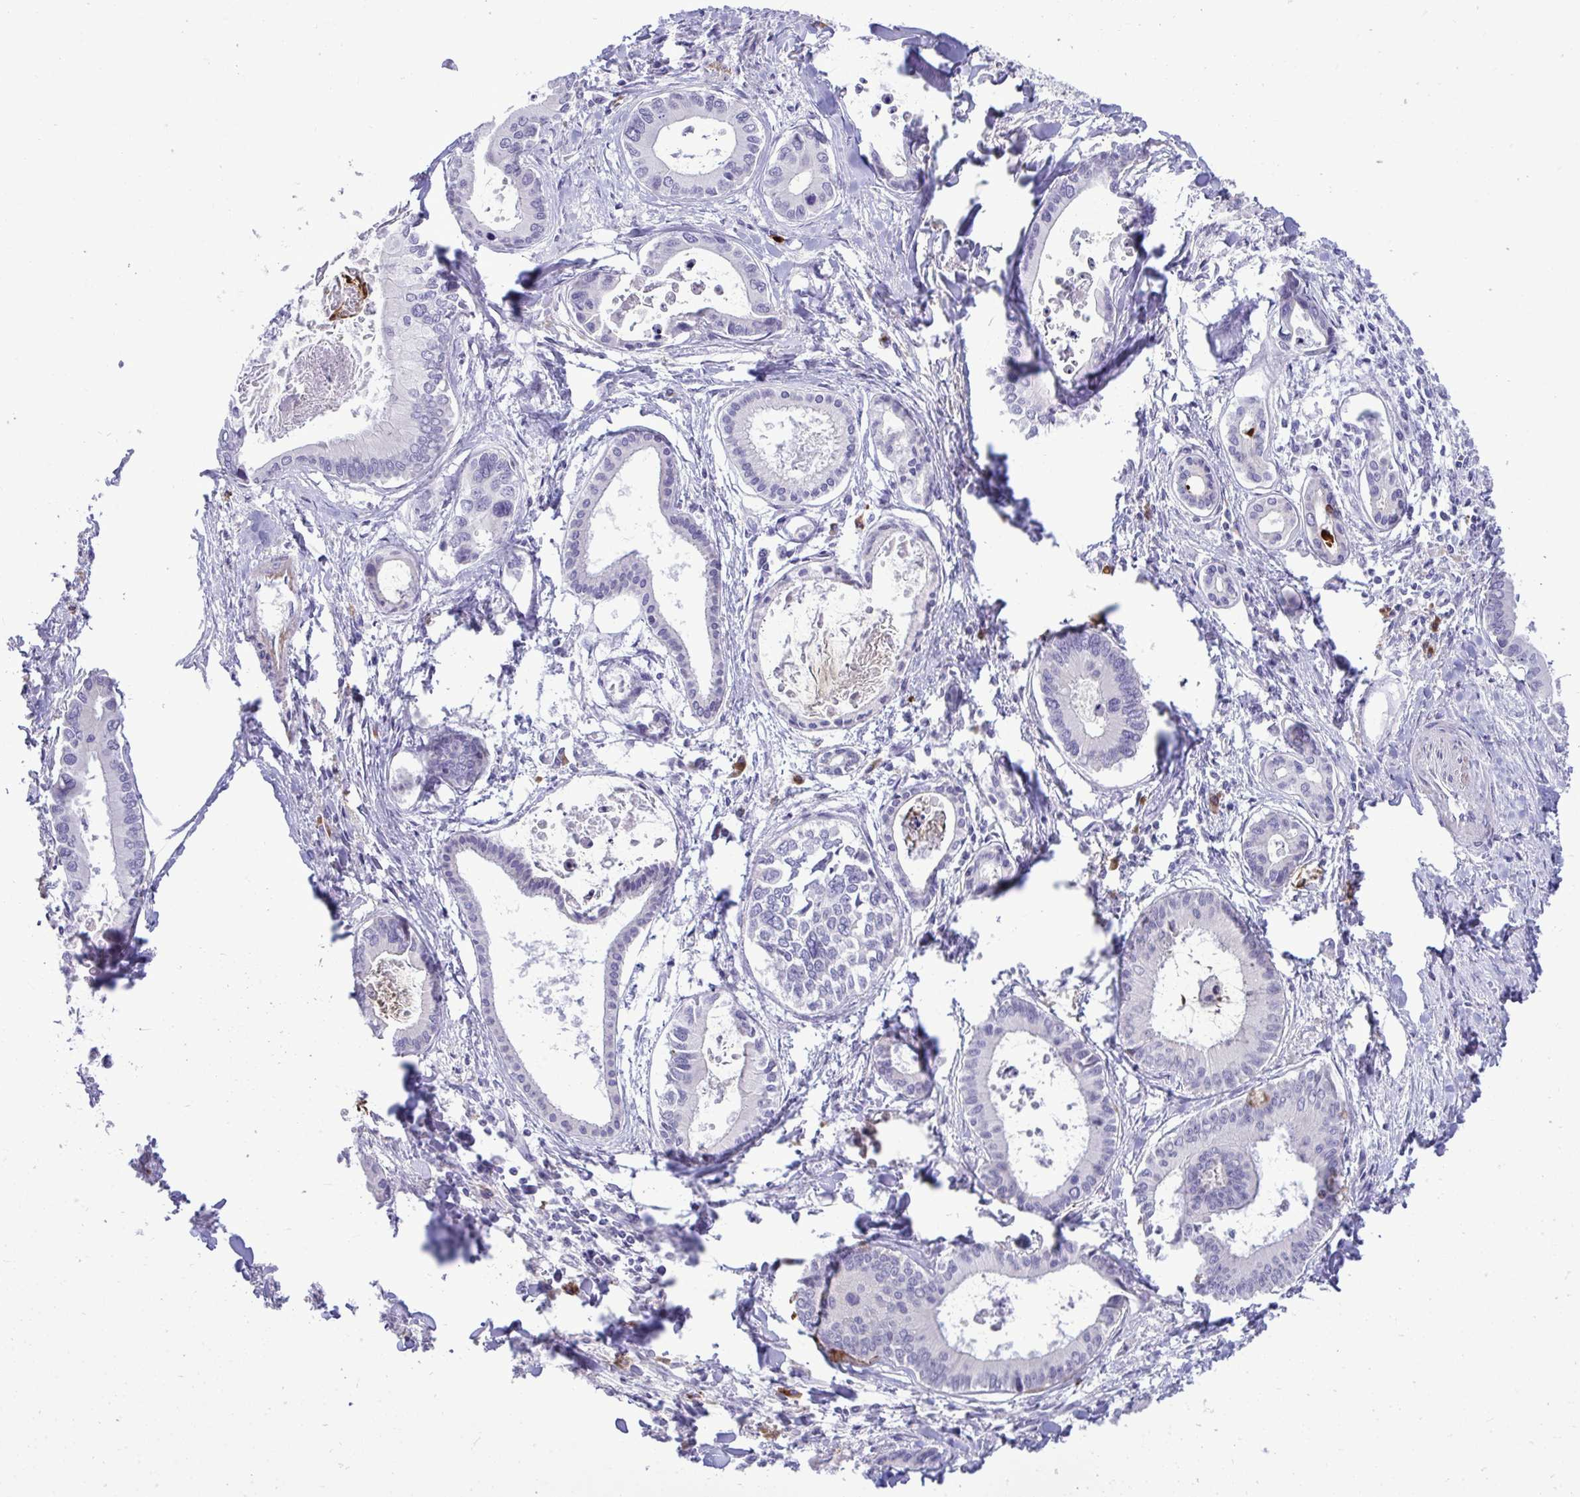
{"staining": {"intensity": "negative", "quantity": "none", "location": "none"}, "tissue": "liver cancer", "cell_type": "Tumor cells", "image_type": "cancer", "snomed": [{"axis": "morphology", "description": "Cholangiocarcinoma"}, {"axis": "topography", "description": "Liver"}], "caption": "Immunohistochemistry photomicrograph of cholangiocarcinoma (liver) stained for a protein (brown), which displays no positivity in tumor cells.", "gene": "SPAG1", "patient": {"sex": "male", "age": 66}}